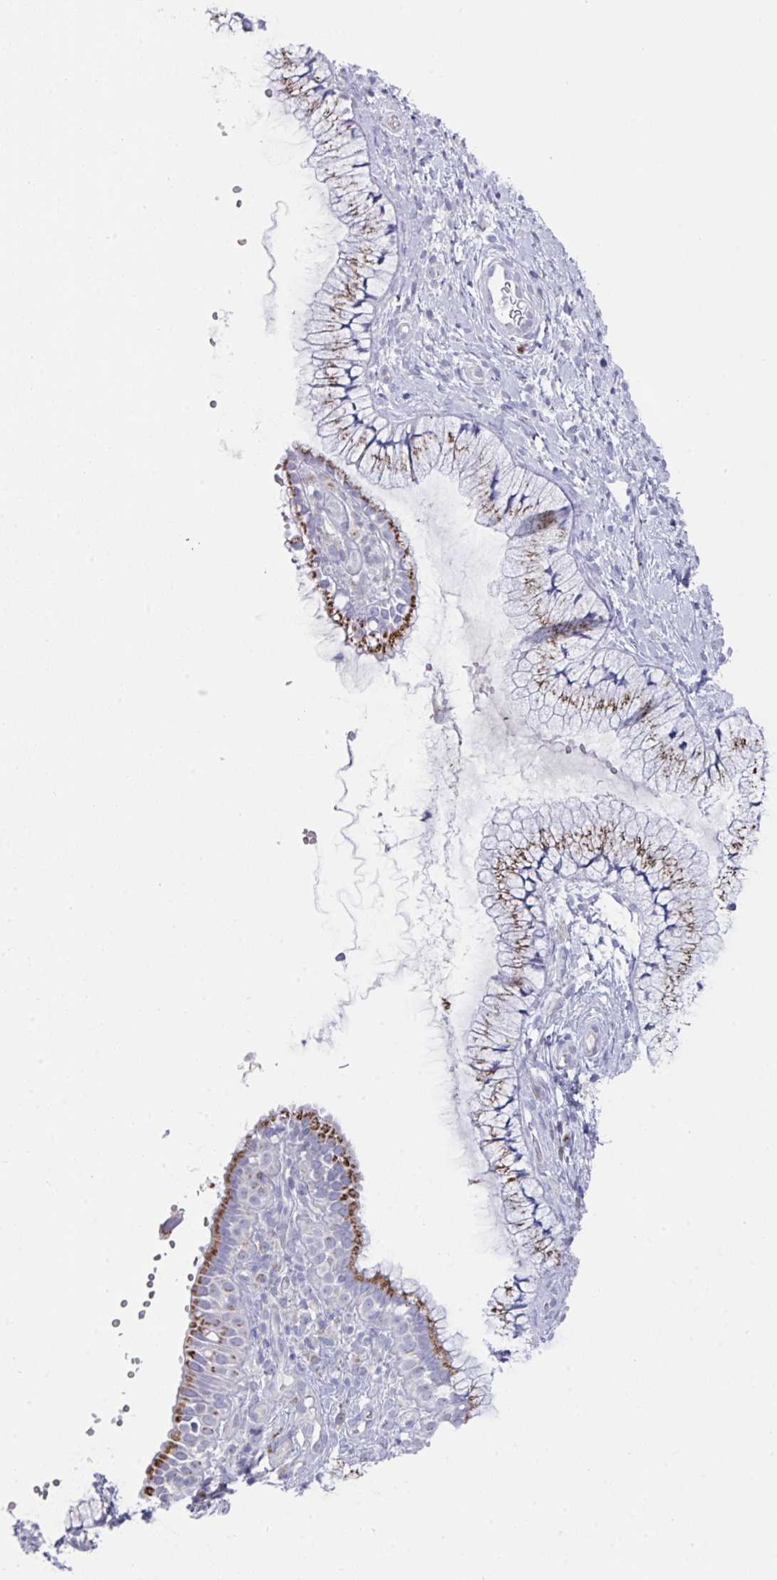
{"staining": {"intensity": "moderate", "quantity": "25%-75%", "location": "cytoplasmic/membranous"}, "tissue": "cervix", "cell_type": "Glandular cells", "image_type": "normal", "snomed": [{"axis": "morphology", "description": "Normal tissue, NOS"}, {"axis": "topography", "description": "Cervix"}], "caption": "Immunohistochemistry histopathology image of benign human cervix stained for a protein (brown), which reveals medium levels of moderate cytoplasmic/membranous staining in approximately 25%-75% of glandular cells.", "gene": "VKORC1L1", "patient": {"sex": "female", "age": 36}}